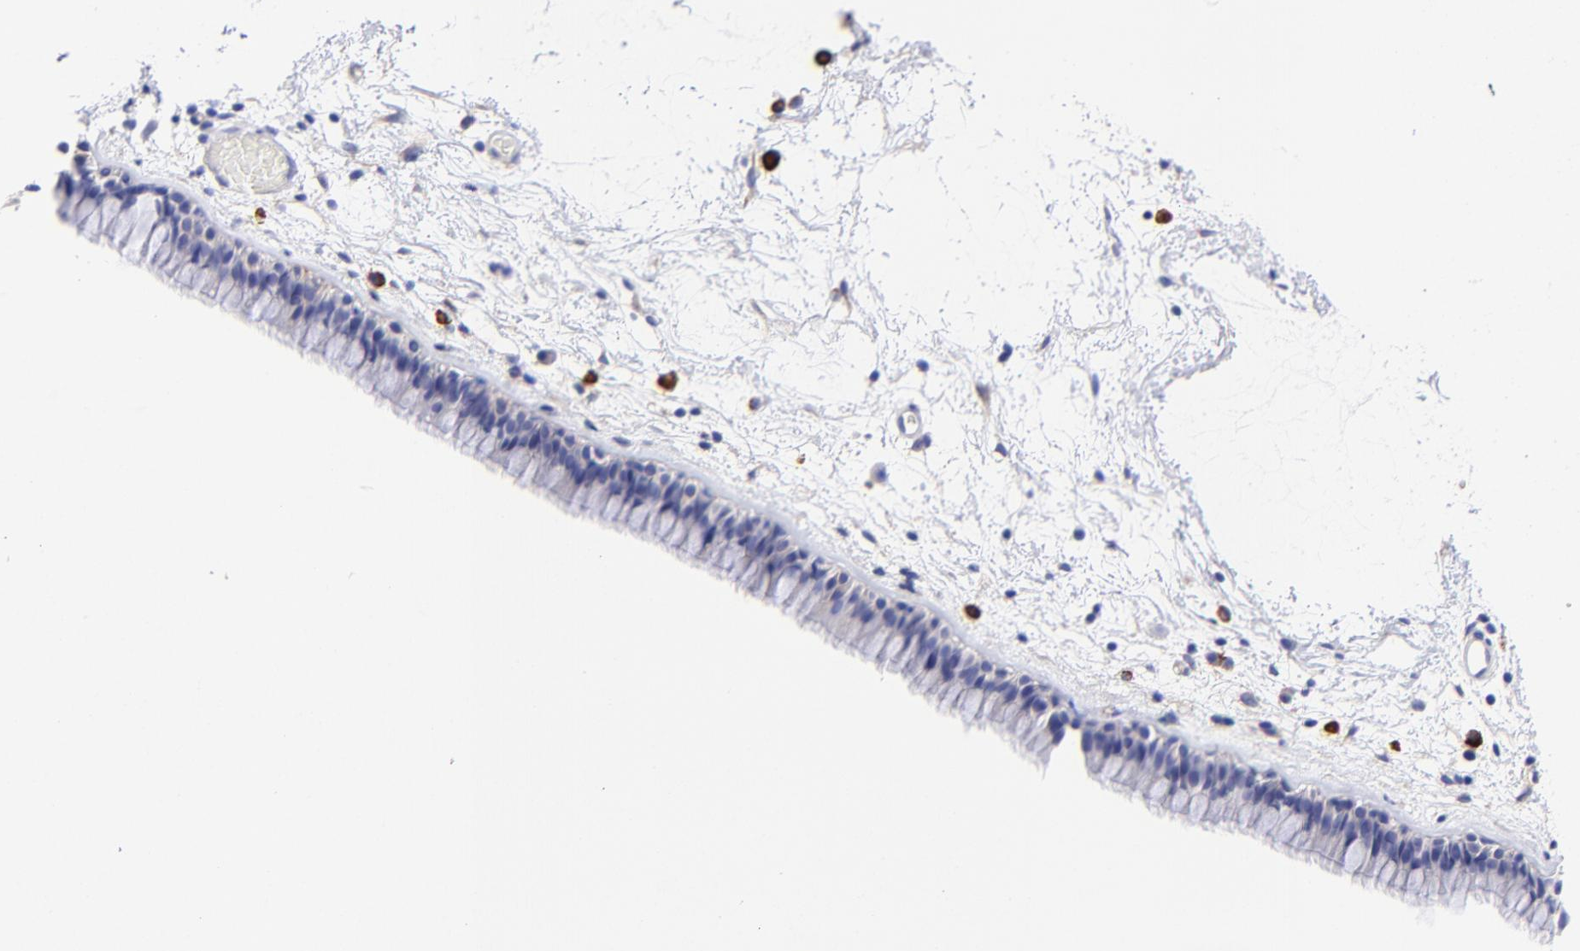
{"staining": {"intensity": "negative", "quantity": "none", "location": "none"}, "tissue": "nasopharynx", "cell_type": "Respiratory epithelial cells", "image_type": "normal", "snomed": [{"axis": "morphology", "description": "Normal tissue, NOS"}, {"axis": "morphology", "description": "Inflammation, NOS"}, {"axis": "topography", "description": "Nasopharynx"}], "caption": "This is an immunohistochemistry (IHC) image of benign human nasopharynx. There is no staining in respiratory epithelial cells.", "gene": "PPFIBP1", "patient": {"sex": "male", "age": 48}}